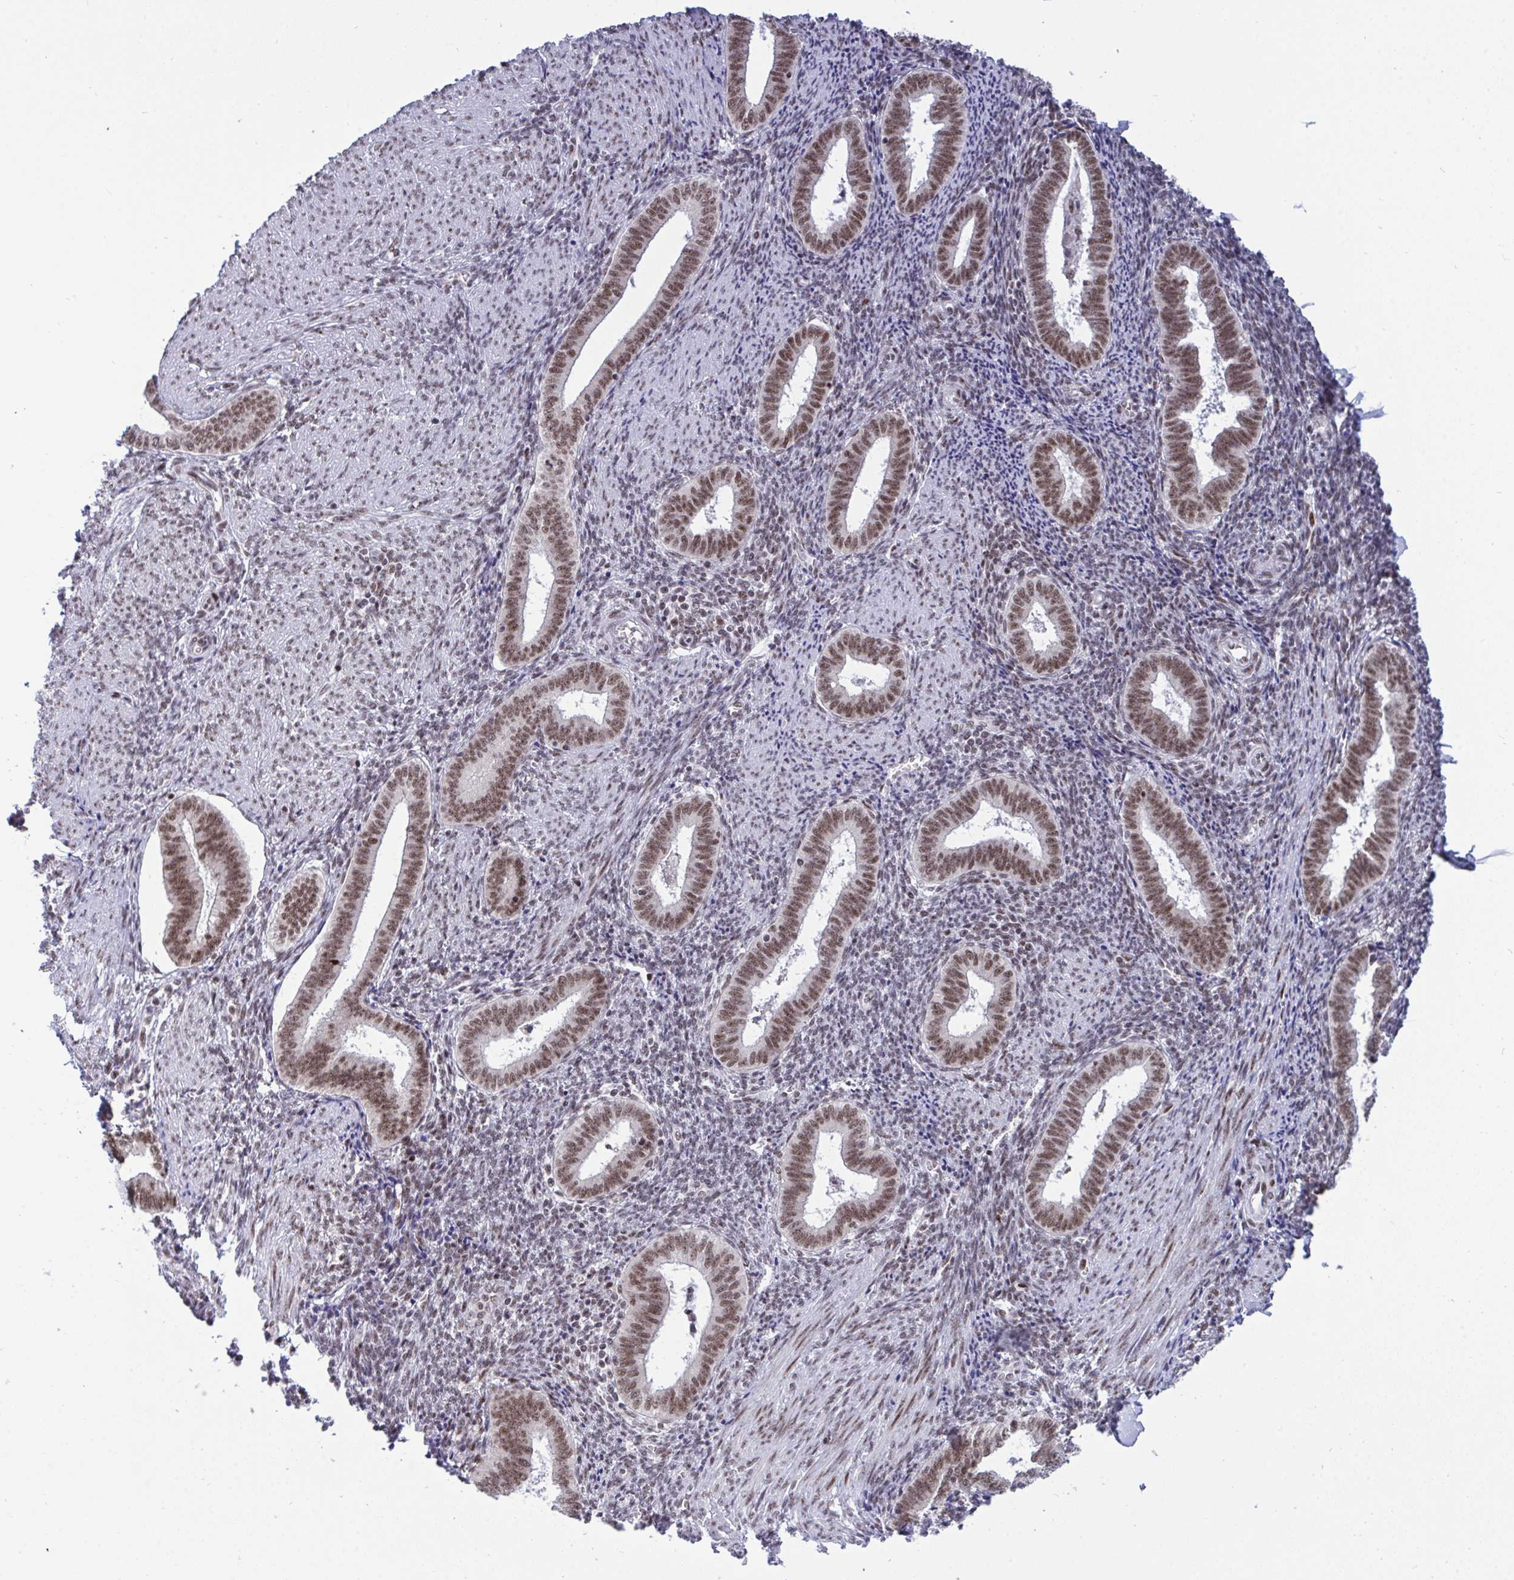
{"staining": {"intensity": "moderate", "quantity": "25%-75%", "location": "nuclear"}, "tissue": "endometrium", "cell_type": "Cells in endometrial stroma", "image_type": "normal", "snomed": [{"axis": "morphology", "description": "Normal tissue, NOS"}, {"axis": "topography", "description": "Endometrium"}], "caption": "Protein expression analysis of benign endometrium displays moderate nuclear positivity in approximately 25%-75% of cells in endometrial stroma.", "gene": "WBP11", "patient": {"sex": "female", "age": 42}}